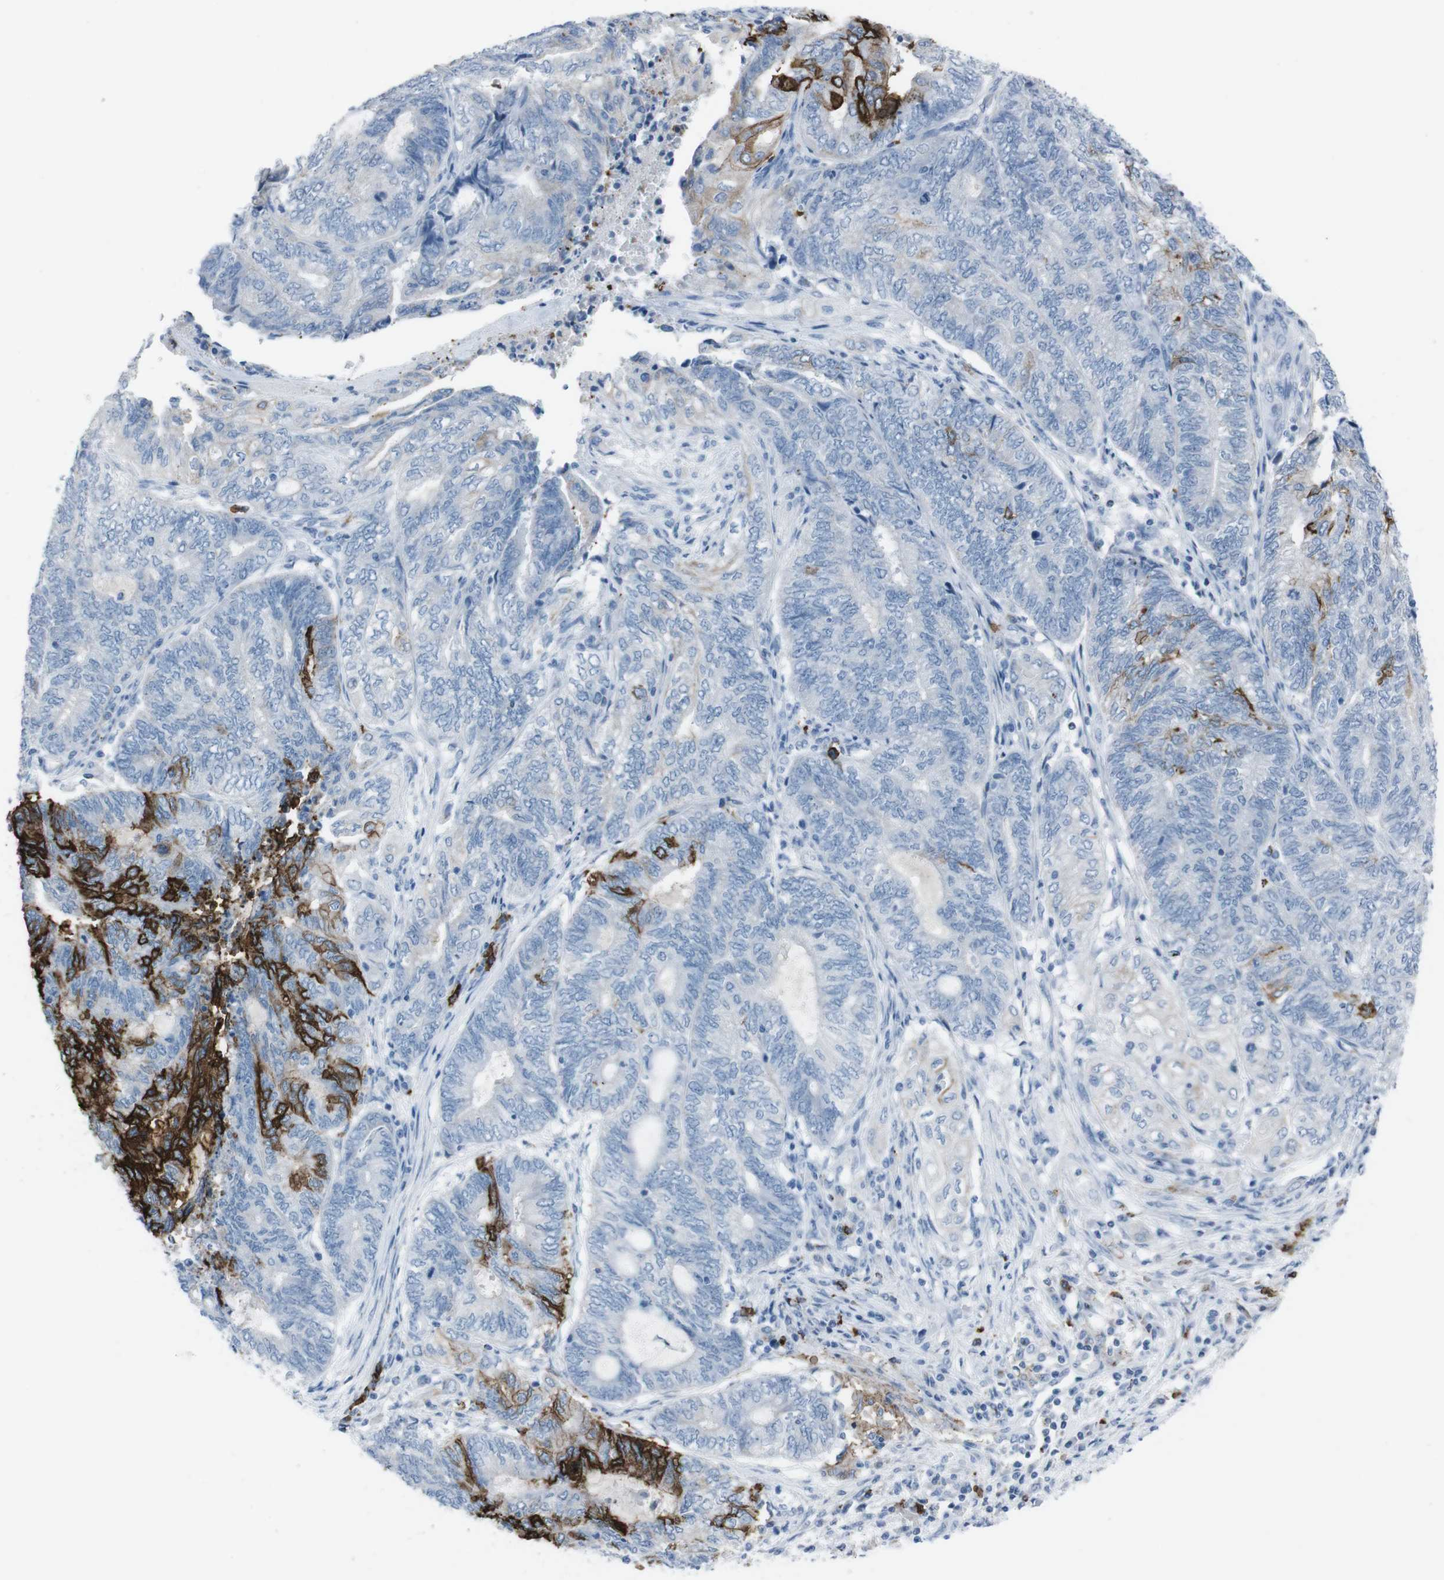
{"staining": {"intensity": "strong", "quantity": "<25%", "location": "cytoplasmic/membranous"}, "tissue": "endometrial cancer", "cell_type": "Tumor cells", "image_type": "cancer", "snomed": [{"axis": "morphology", "description": "Adenocarcinoma, NOS"}, {"axis": "topography", "description": "Uterus"}, {"axis": "topography", "description": "Endometrium"}], "caption": "Endometrial cancer was stained to show a protein in brown. There is medium levels of strong cytoplasmic/membranous staining in about <25% of tumor cells.", "gene": "ST6GAL1", "patient": {"sex": "female", "age": 70}}